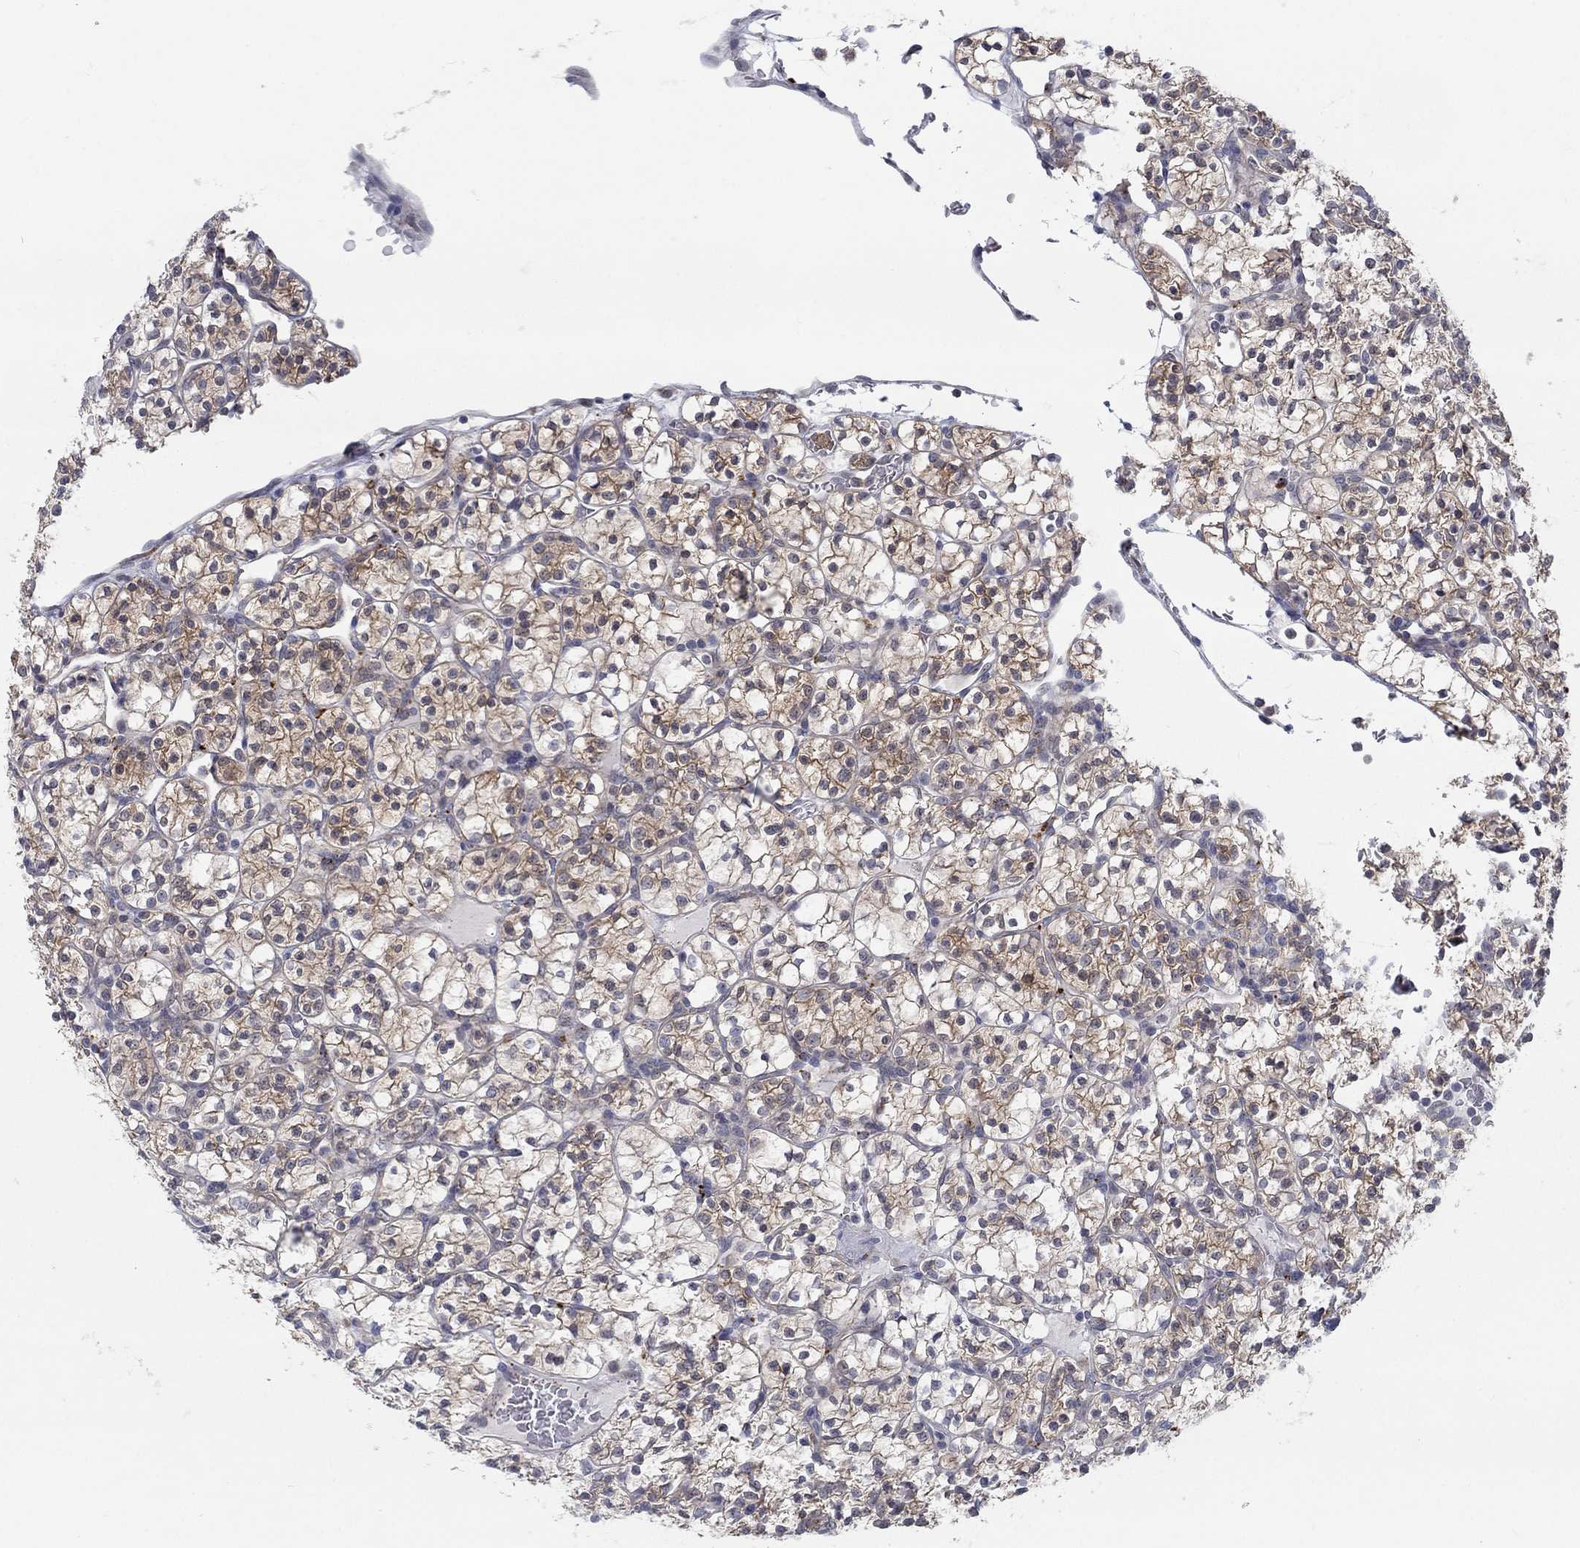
{"staining": {"intensity": "moderate", "quantity": "<25%", "location": "cytoplasmic/membranous"}, "tissue": "renal cancer", "cell_type": "Tumor cells", "image_type": "cancer", "snomed": [{"axis": "morphology", "description": "Adenocarcinoma, NOS"}, {"axis": "topography", "description": "Kidney"}], "caption": "High-power microscopy captured an immunohistochemistry (IHC) micrograph of renal cancer (adenocarcinoma), revealing moderate cytoplasmic/membranous expression in about <25% of tumor cells.", "gene": "MTSS2", "patient": {"sex": "female", "age": 89}}